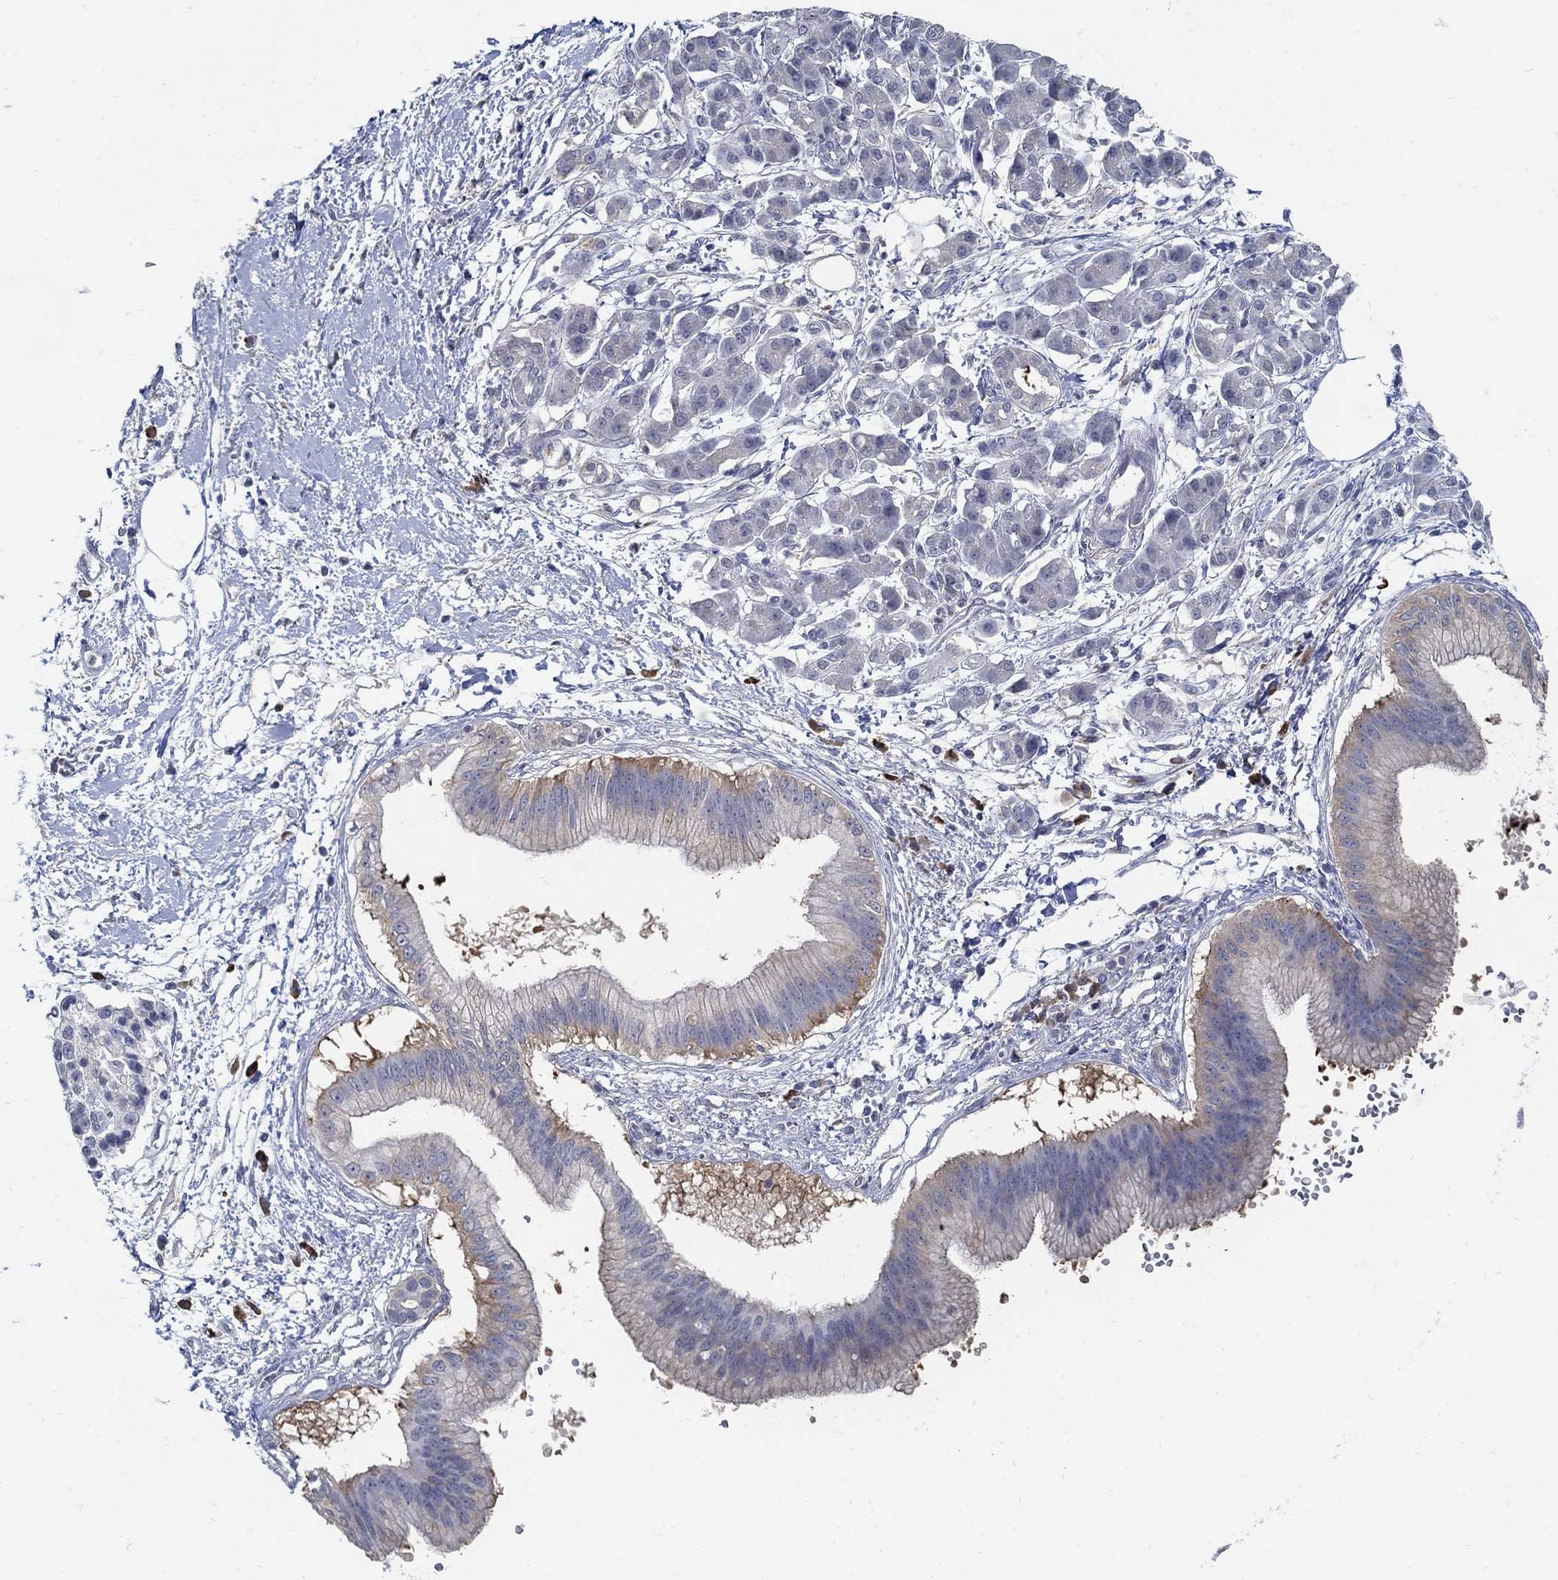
{"staining": {"intensity": "moderate", "quantity": "<25%", "location": "cytoplasmic/membranous"}, "tissue": "pancreatic cancer", "cell_type": "Tumor cells", "image_type": "cancer", "snomed": [{"axis": "morphology", "description": "Adenocarcinoma, NOS"}, {"axis": "topography", "description": "Pancreas"}], "caption": "Immunohistochemical staining of human adenocarcinoma (pancreatic) exhibits moderate cytoplasmic/membranous protein positivity in about <25% of tumor cells.", "gene": "PCDH11X", "patient": {"sex": "male", "age": 72}}